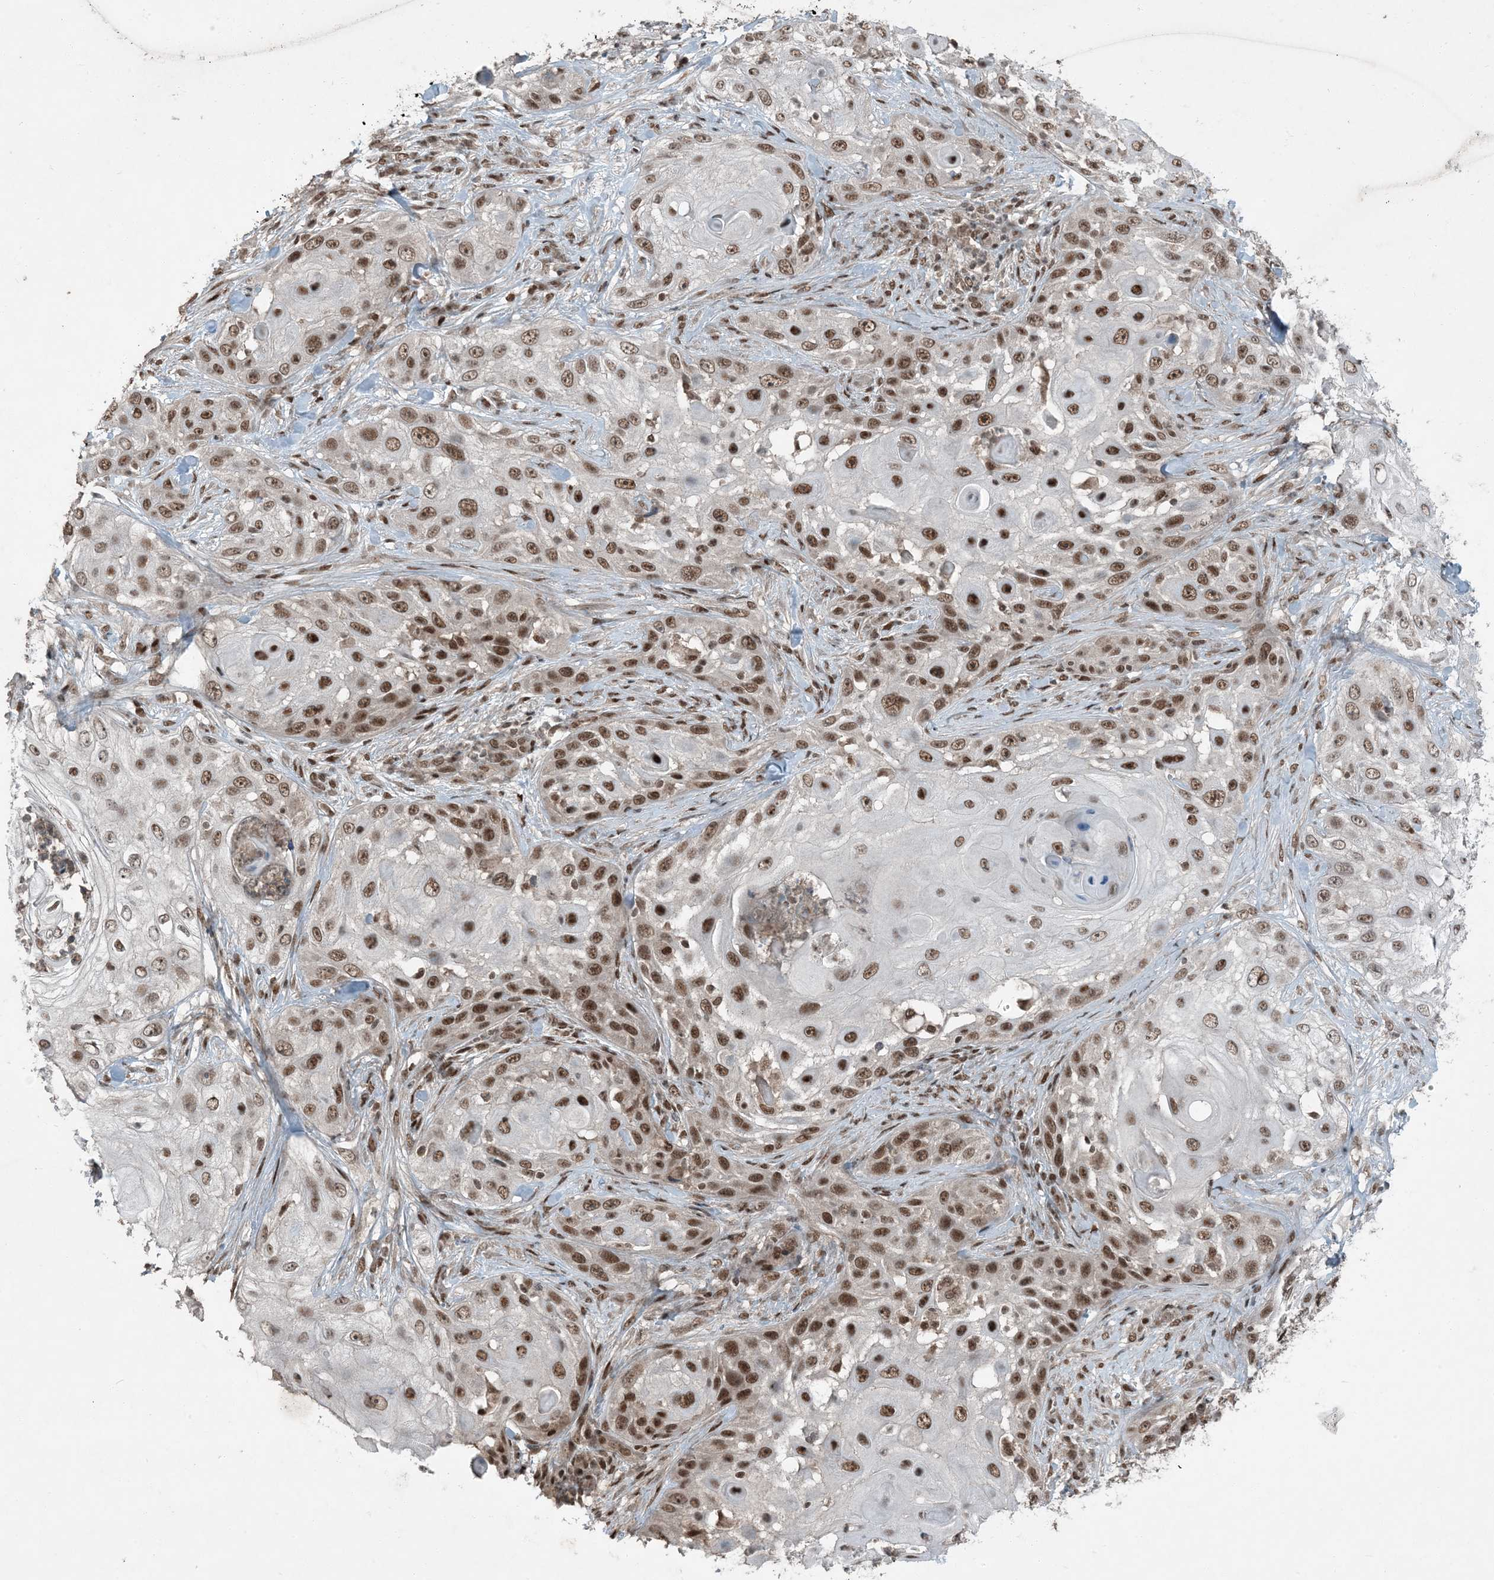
{"staining": {"intensity": "moderate", "quantity": ">75%", "location": "nuclear"}, "tissue": "skin cancer", "cell_type": "Tumor cells", "image_type": "cancer", "snomed": [{"axis": "morphology", "description": "Squamous cell carcinoma, NOS"}, {"axis": "topography", "description": "Skin"}], "caption": "About >75% of tumor cells in human skin cancer demonstrate moderate nuclear protein expression as visualized by brown immunohistochemical staining.", "gene": "TRAPPC12", "patient": {"sex": "female", "age": 44}}